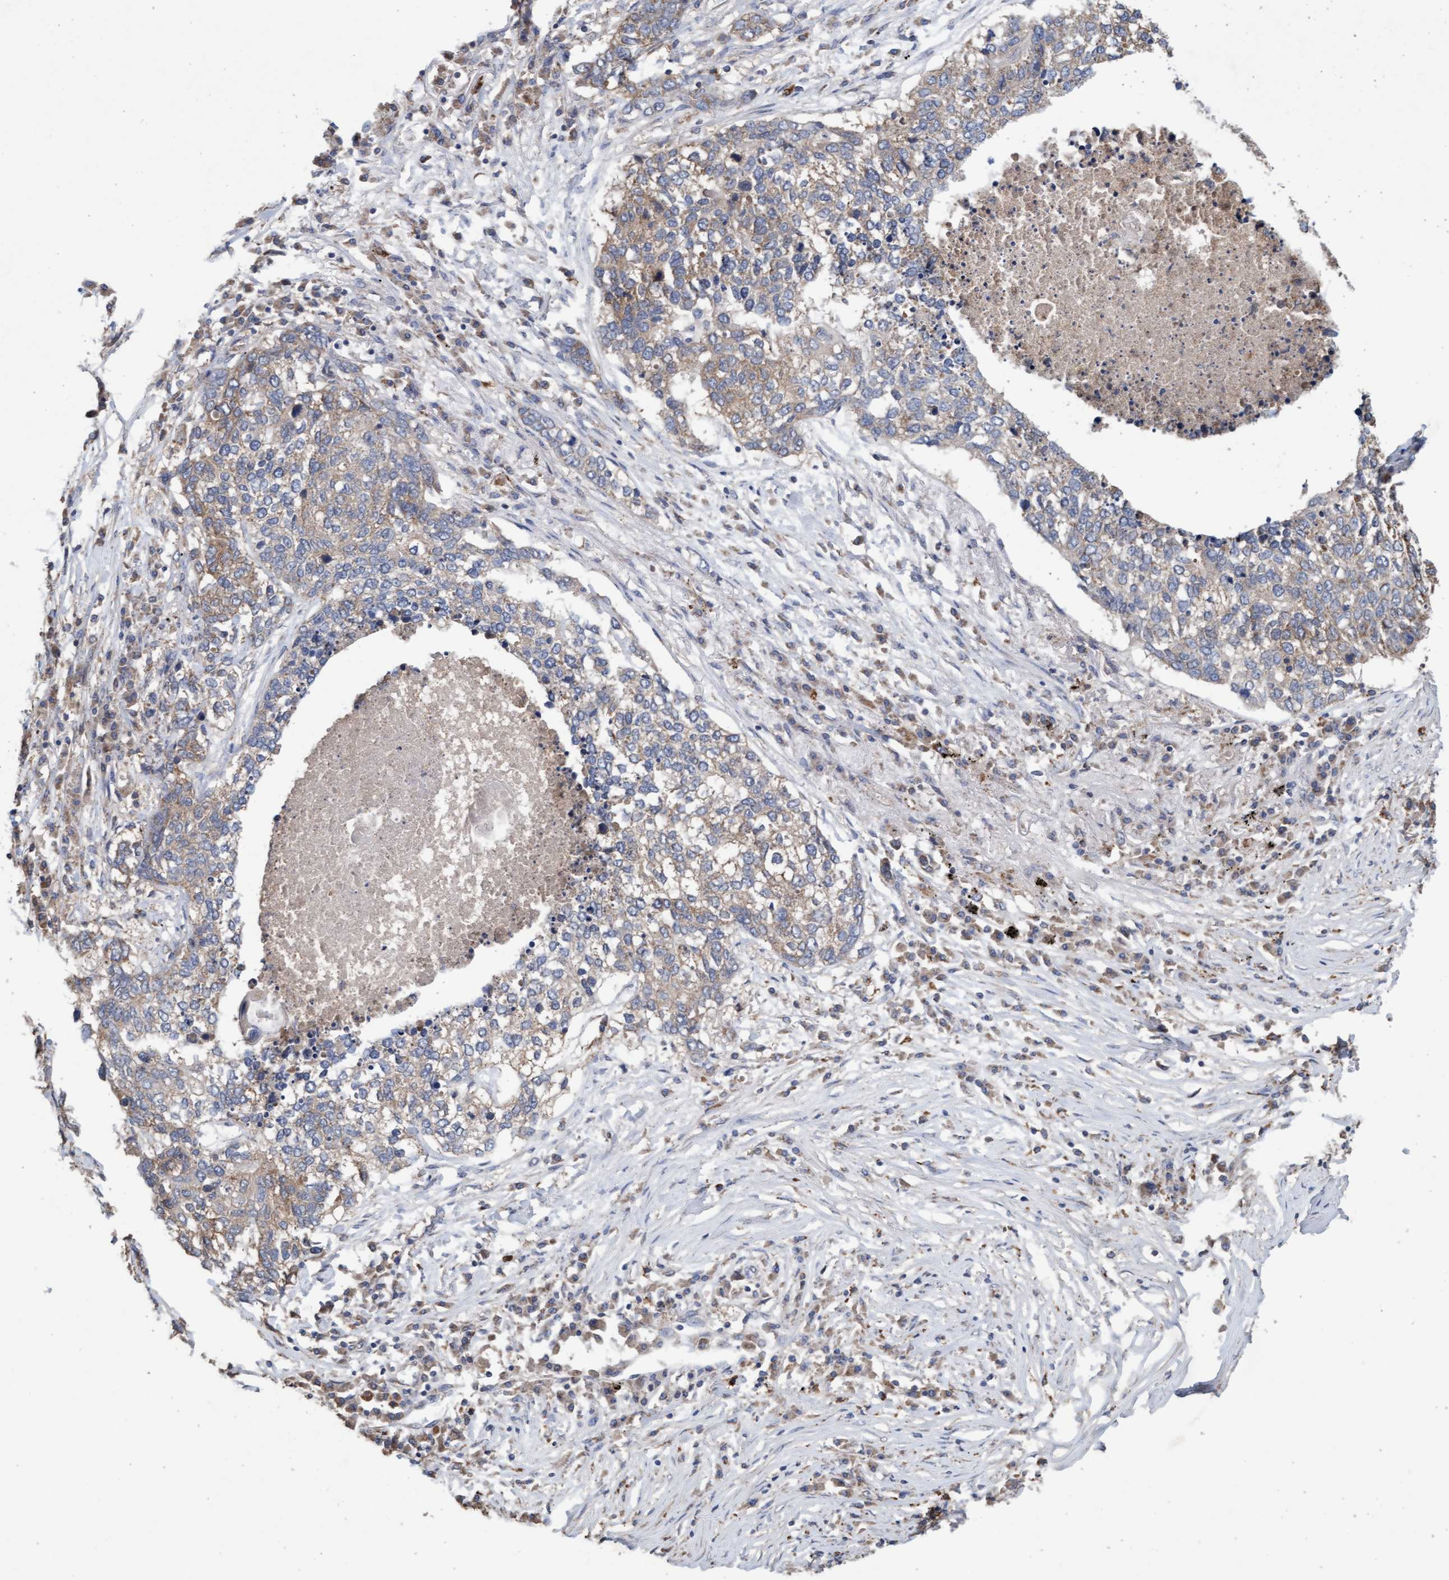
{"staining": {"intensity": "weak", "quantity": ">75%", "location": "cytoplasmic/membranous"}, "tissue": "lung cancer", "cell_type": "Tumor cells", "image_type": "cancer", "snomed": [{"axis": "morphology", "description": "Squamous cell carcinoma, NOS"}, {"axis": "topography", "description": "Lung"}], "caption": "Protein staining exhibits weak cytoplasmic/membranous positivity in about >75% of tumor cells in squamous cell carcinoma (lung). Nuclei are stained in blue.", "gene": "ATPAF2", "patient": {"sex": "female", "age": 63}}